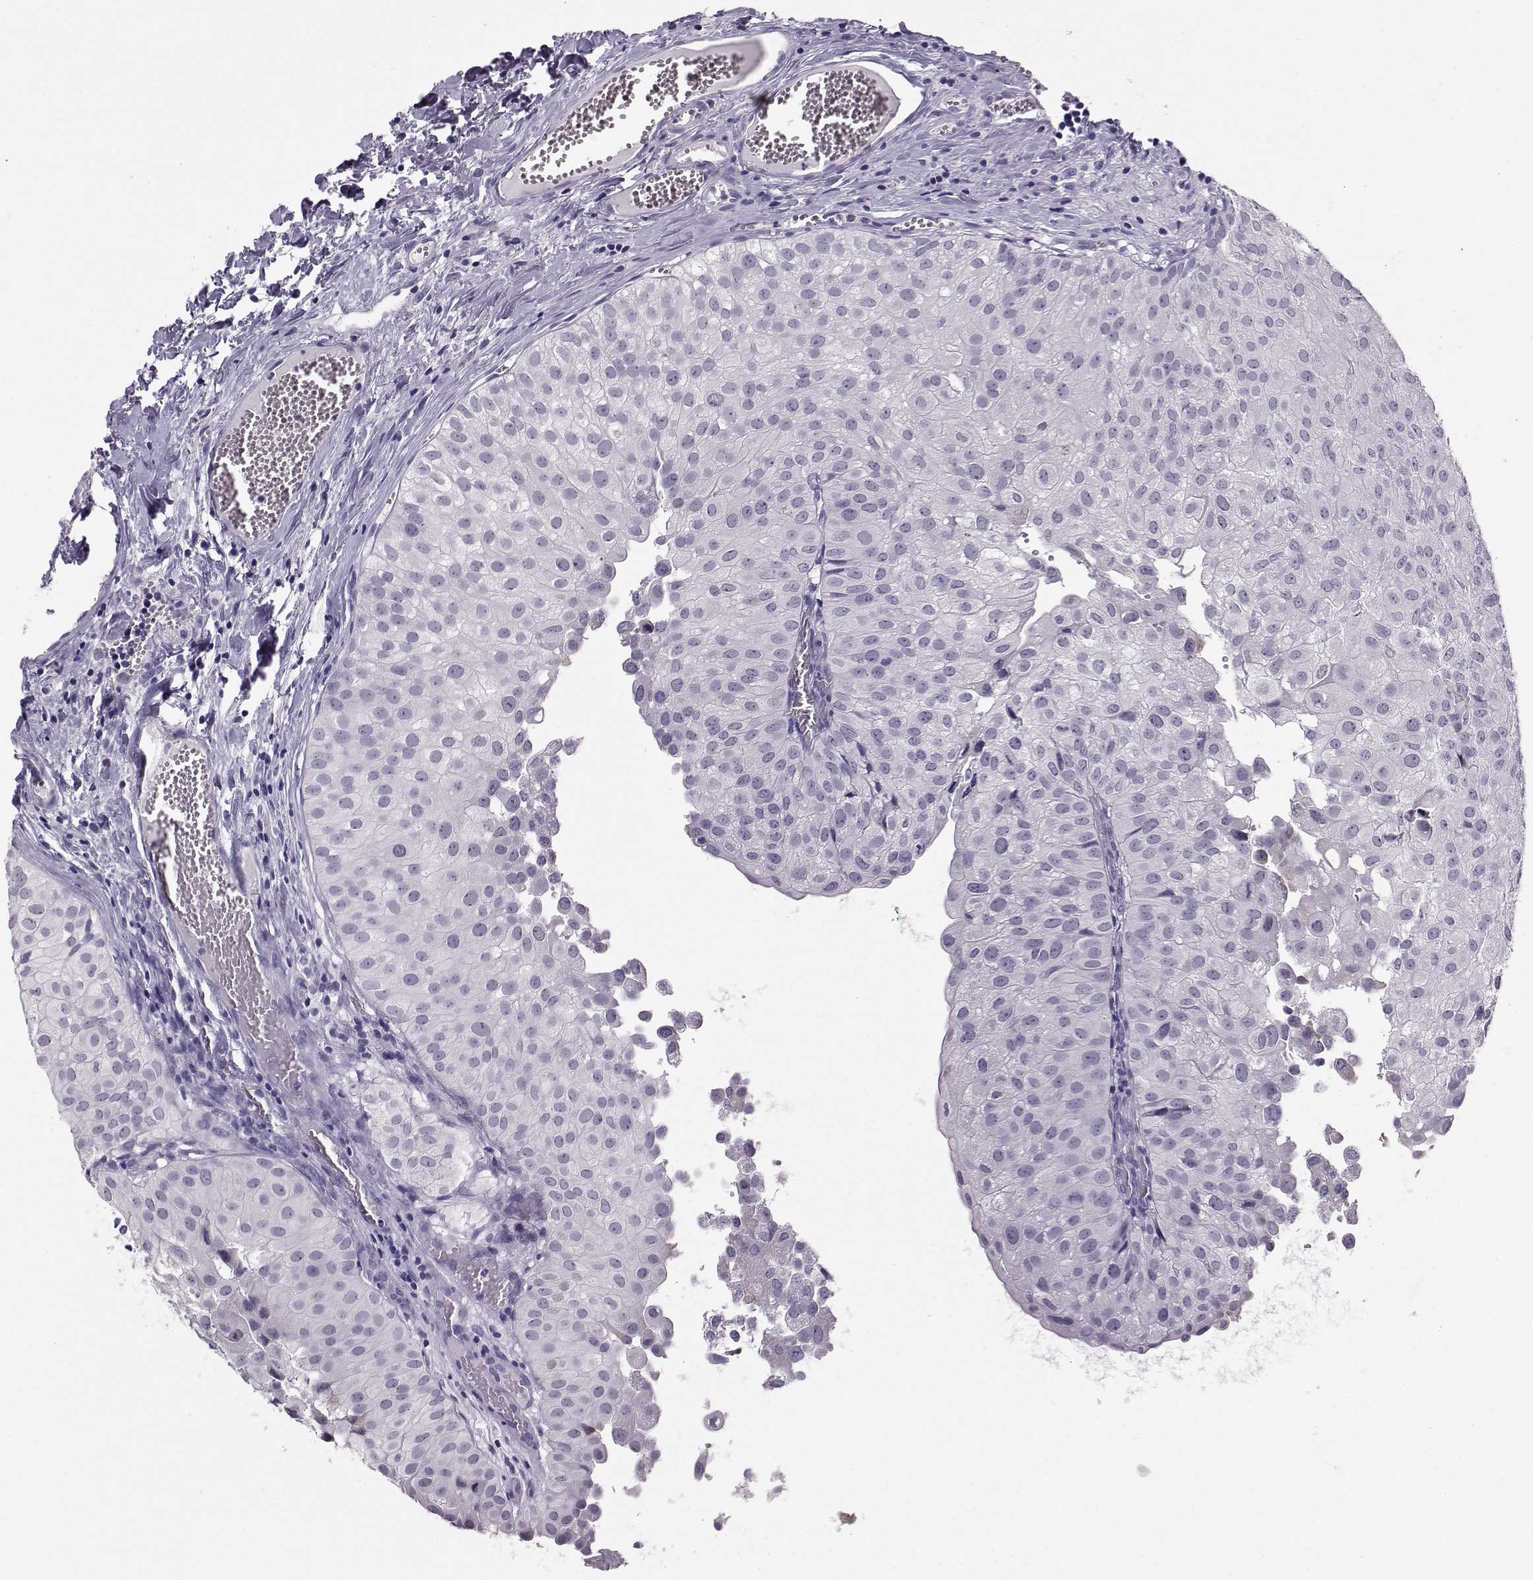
{"staining": {"intensity": "negative", "quantity": "none", "location": "none"}, "tissue": "urothelial cancer", "cell_type": "Tumor cells", "image_type": "cancer", "snomed": [{"axis": "morphology", "description": "Urothelial carcinoma, Low grade"}, {"axis": "topography", "description": "Urinary bladder"}], "caption": "This is an immunohistochemistry micrograph of human urothelial cancer. There is no positivity in tumor cells.", "gene": "DNAAF1", "patient": {"sex": "female", "age": 78}}